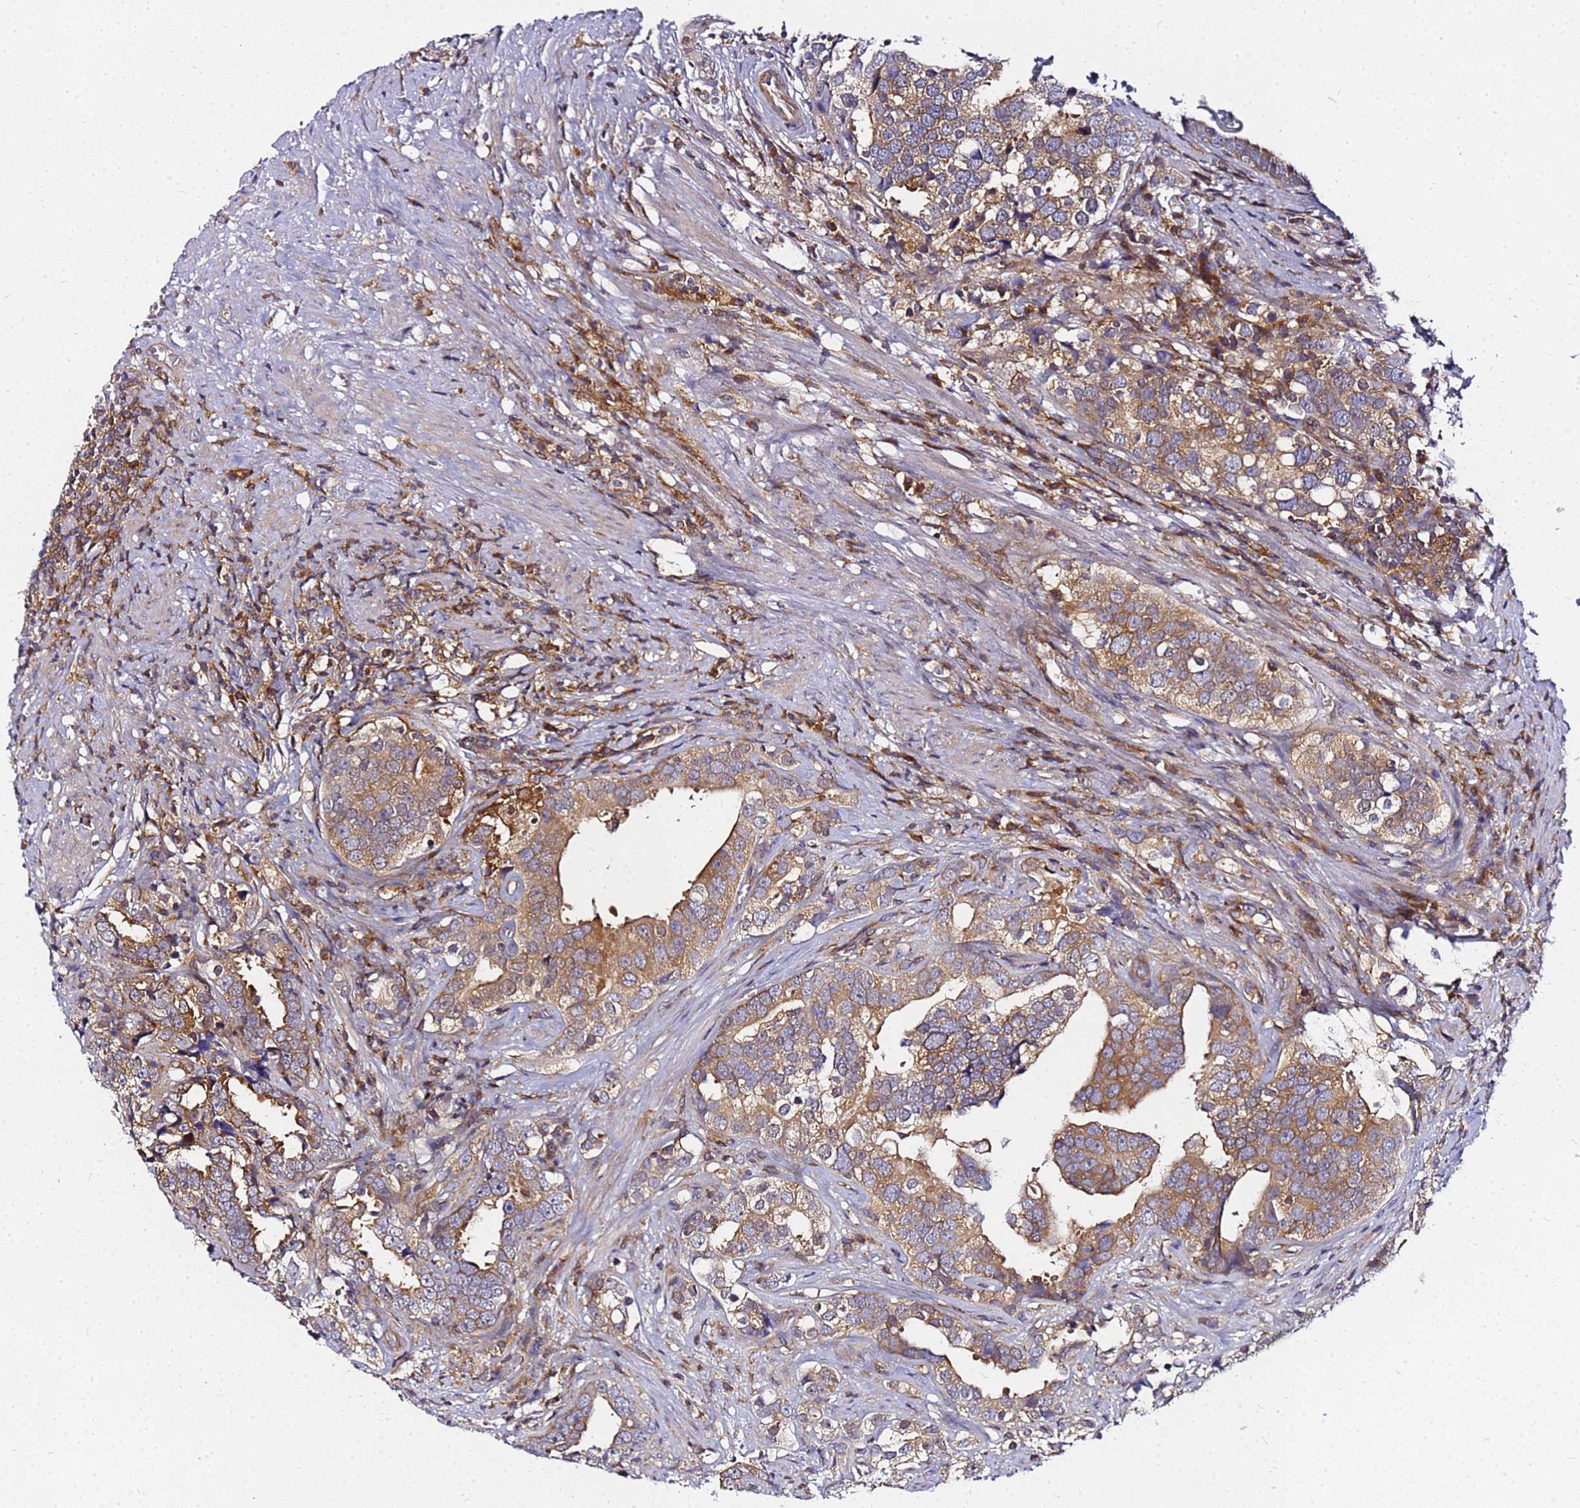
{"staining": {"intensity": "moderate", "quantity": ">75%", "location": "cytoplasmic/membranous"}, "tissue": "prostate cancer", "cell_type": "Tumor cells", "image_type": "cancer", "snomed": [{"axis": "morphology", "description": "Adenocarcinoma, High grade"}, {"axis": "topography", "description": "Prostate"}], "caption": "DAB (3,3'-diaminobenzidine) immunohistochemical staining of human prostate cancer (adenocarcinoma (high-grade)) exhibits moderate cytoplasmic/membranous protein expression in about >75% of tumor cells.", "gene": "CHM", "patient": {"sex": "male", "age": 71}}